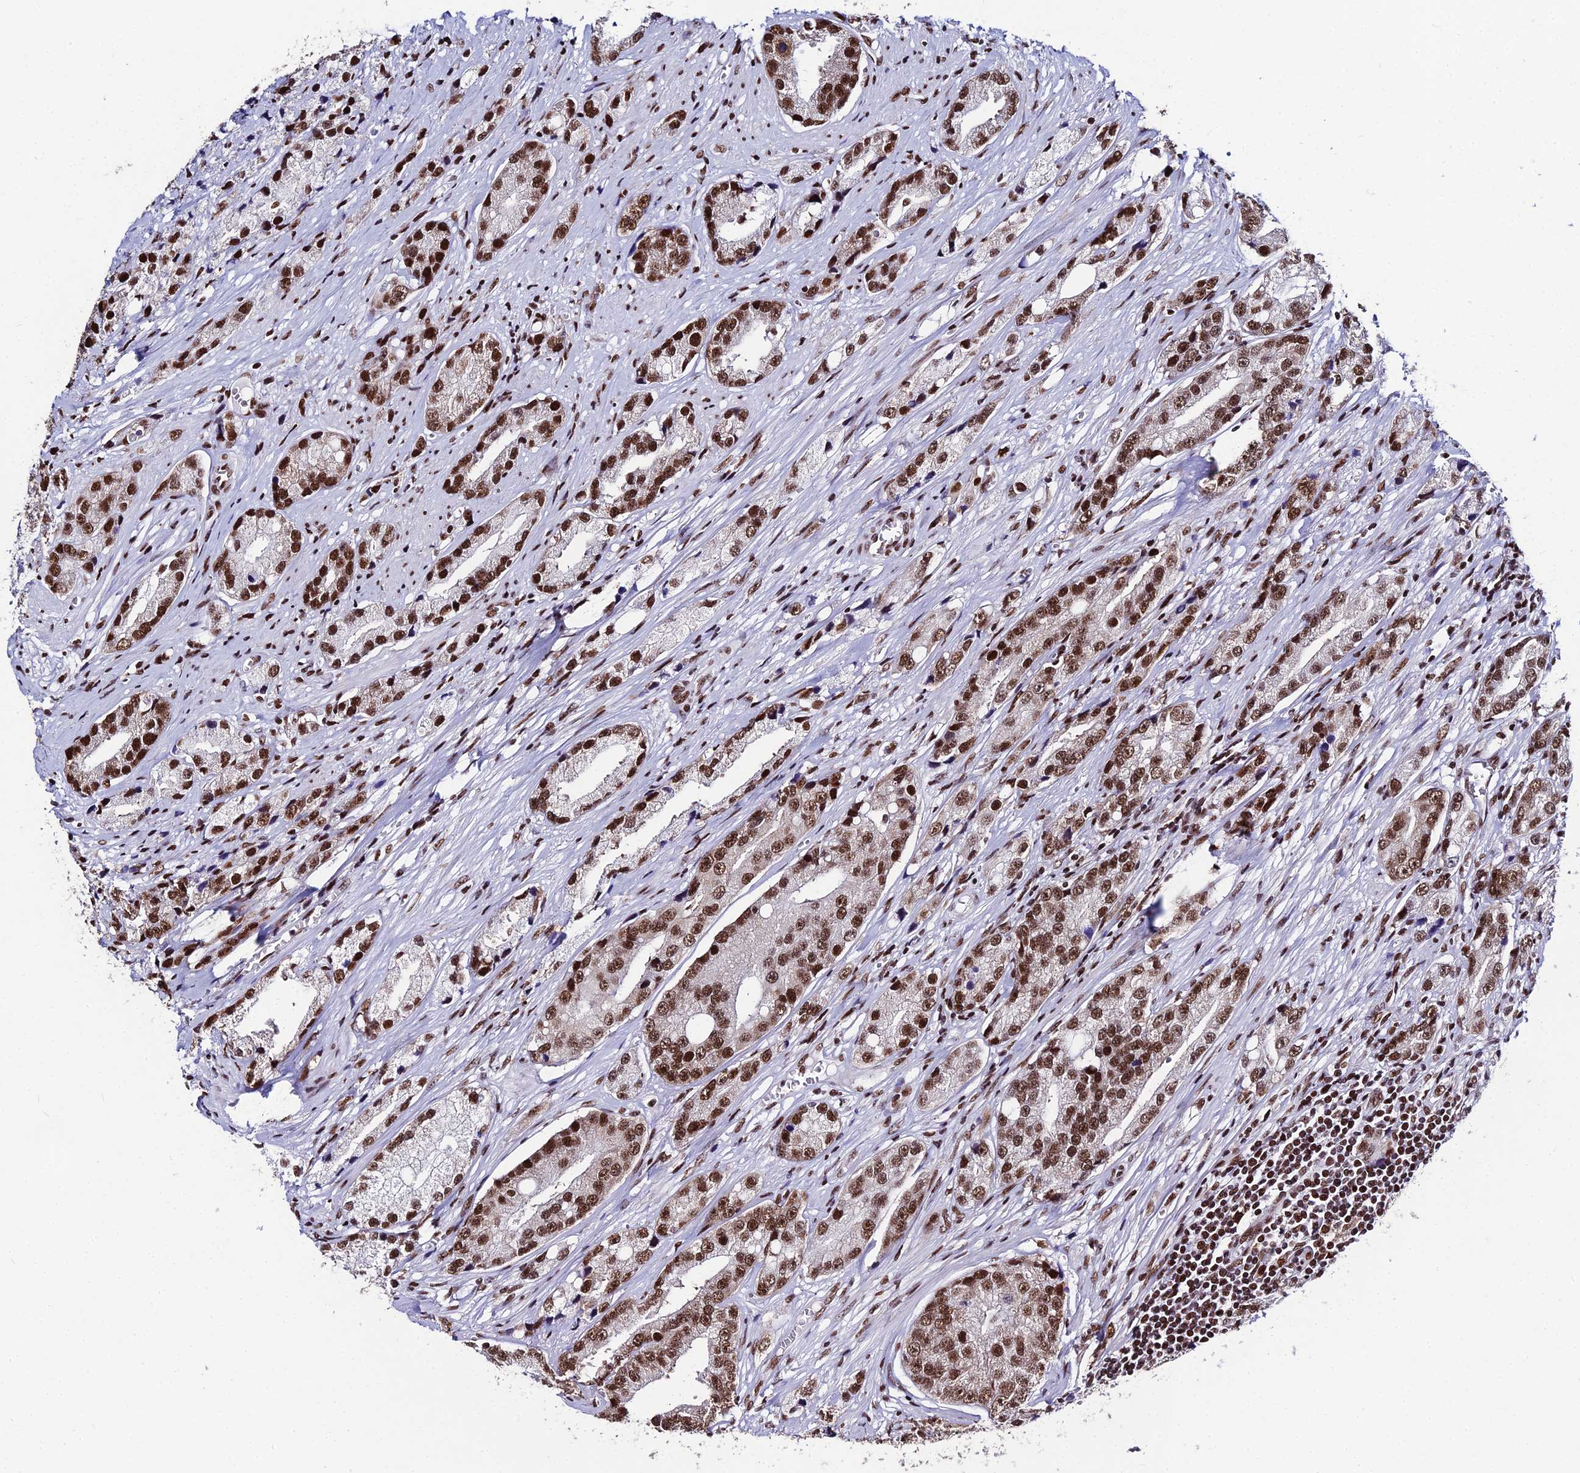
{"staining": {"intensity": "moderate", "quantity": ">75%", "location": "nuclear"}, "tissue": "prostate cancer", "cell_type": "Tumor cells", "image_type": "cancer", "snomed": [{"axis": "morphology", "description": "Adenocarcinoma, High grade"}, {"axis": "topography", "description": "Prostate"}], "caption": "Human prostate cancer stained with a protein marker demonstrates moderate staining in tumor cells.", "gene": "HNRNPH1", "patient": {"sex": "male", "age": 74}}